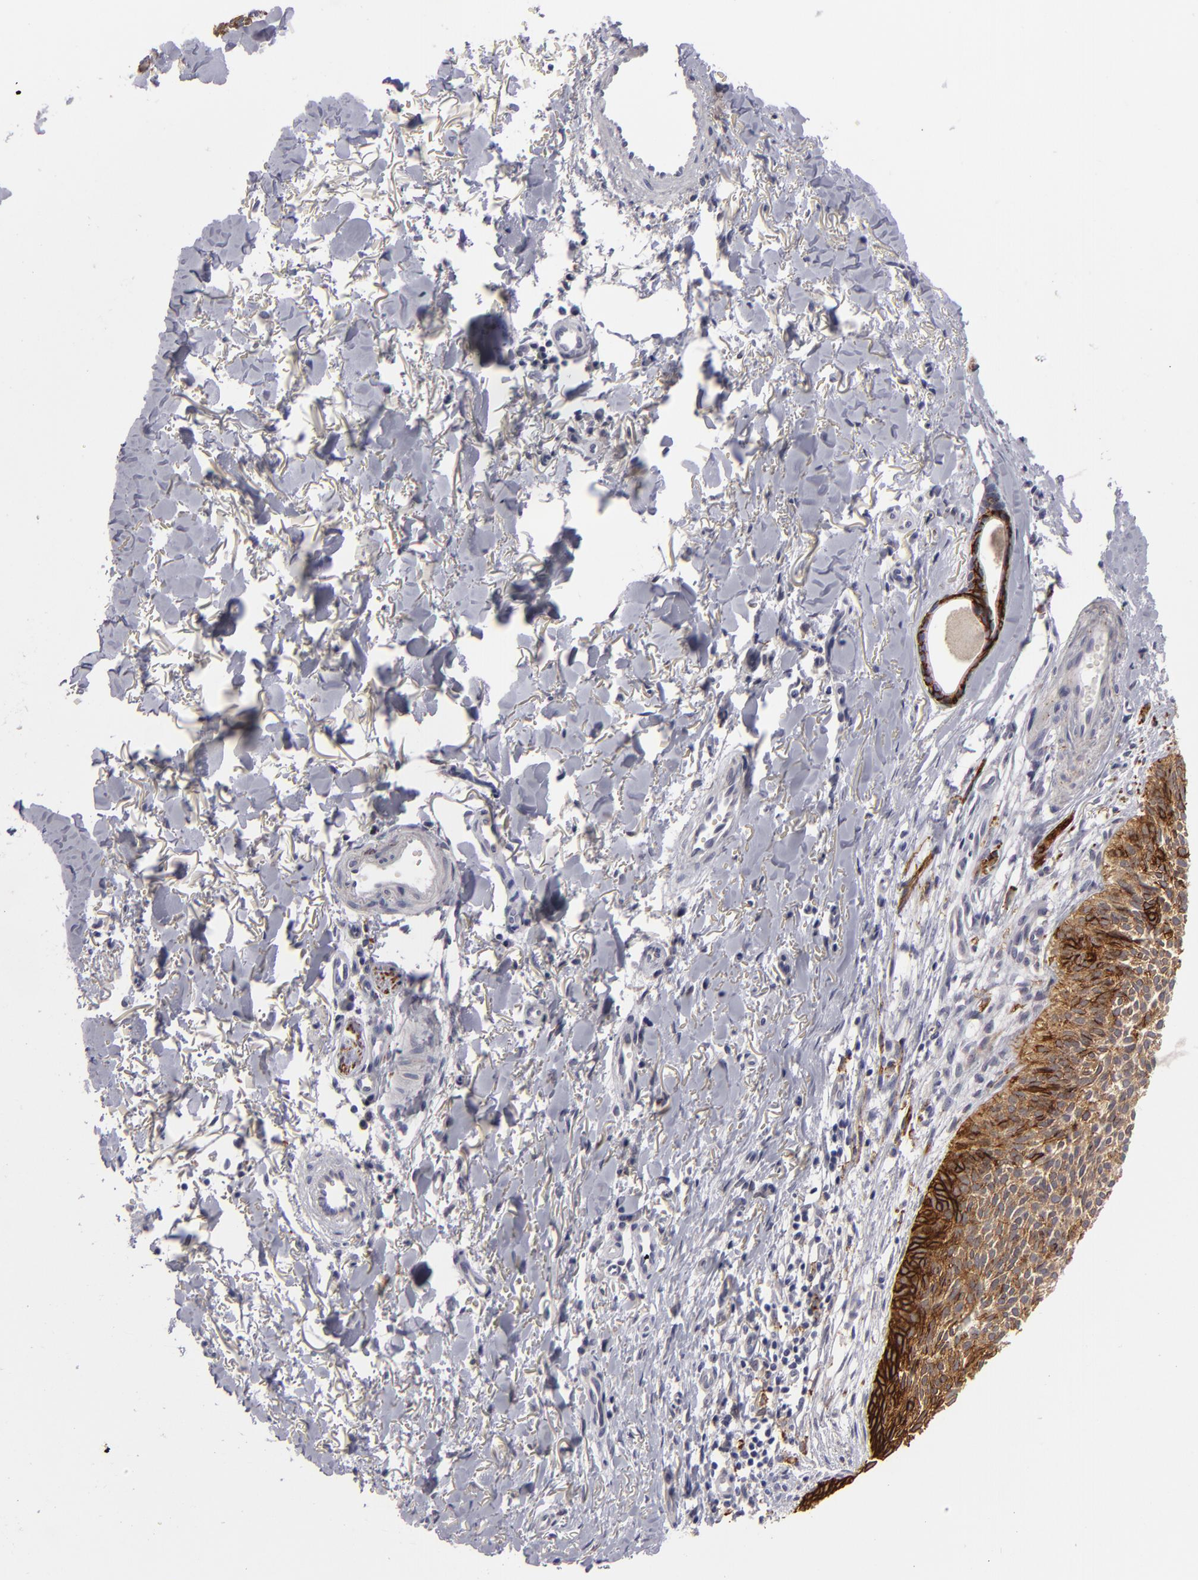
{"staining": {"intensity": "moderate", "quantity": ">75%", "location": "cytoplasmic/membranous"}, "tissue": "skin cancer", "cell_type": "Tumor cells", "image_type": "cancer", "snomed": [{"axis": "morphology", "description": "Basal cell carcinoma"}, {"axis": "topography", "description": "Skin"}], "caption": "Skin basal cell carcinoma tissue demonstrates moderate cytoplasmic/membranous positivity in approximately >75% of tumor cells", "gene": "ALCAM", "patient": {"sex": "male", "age": 84}}